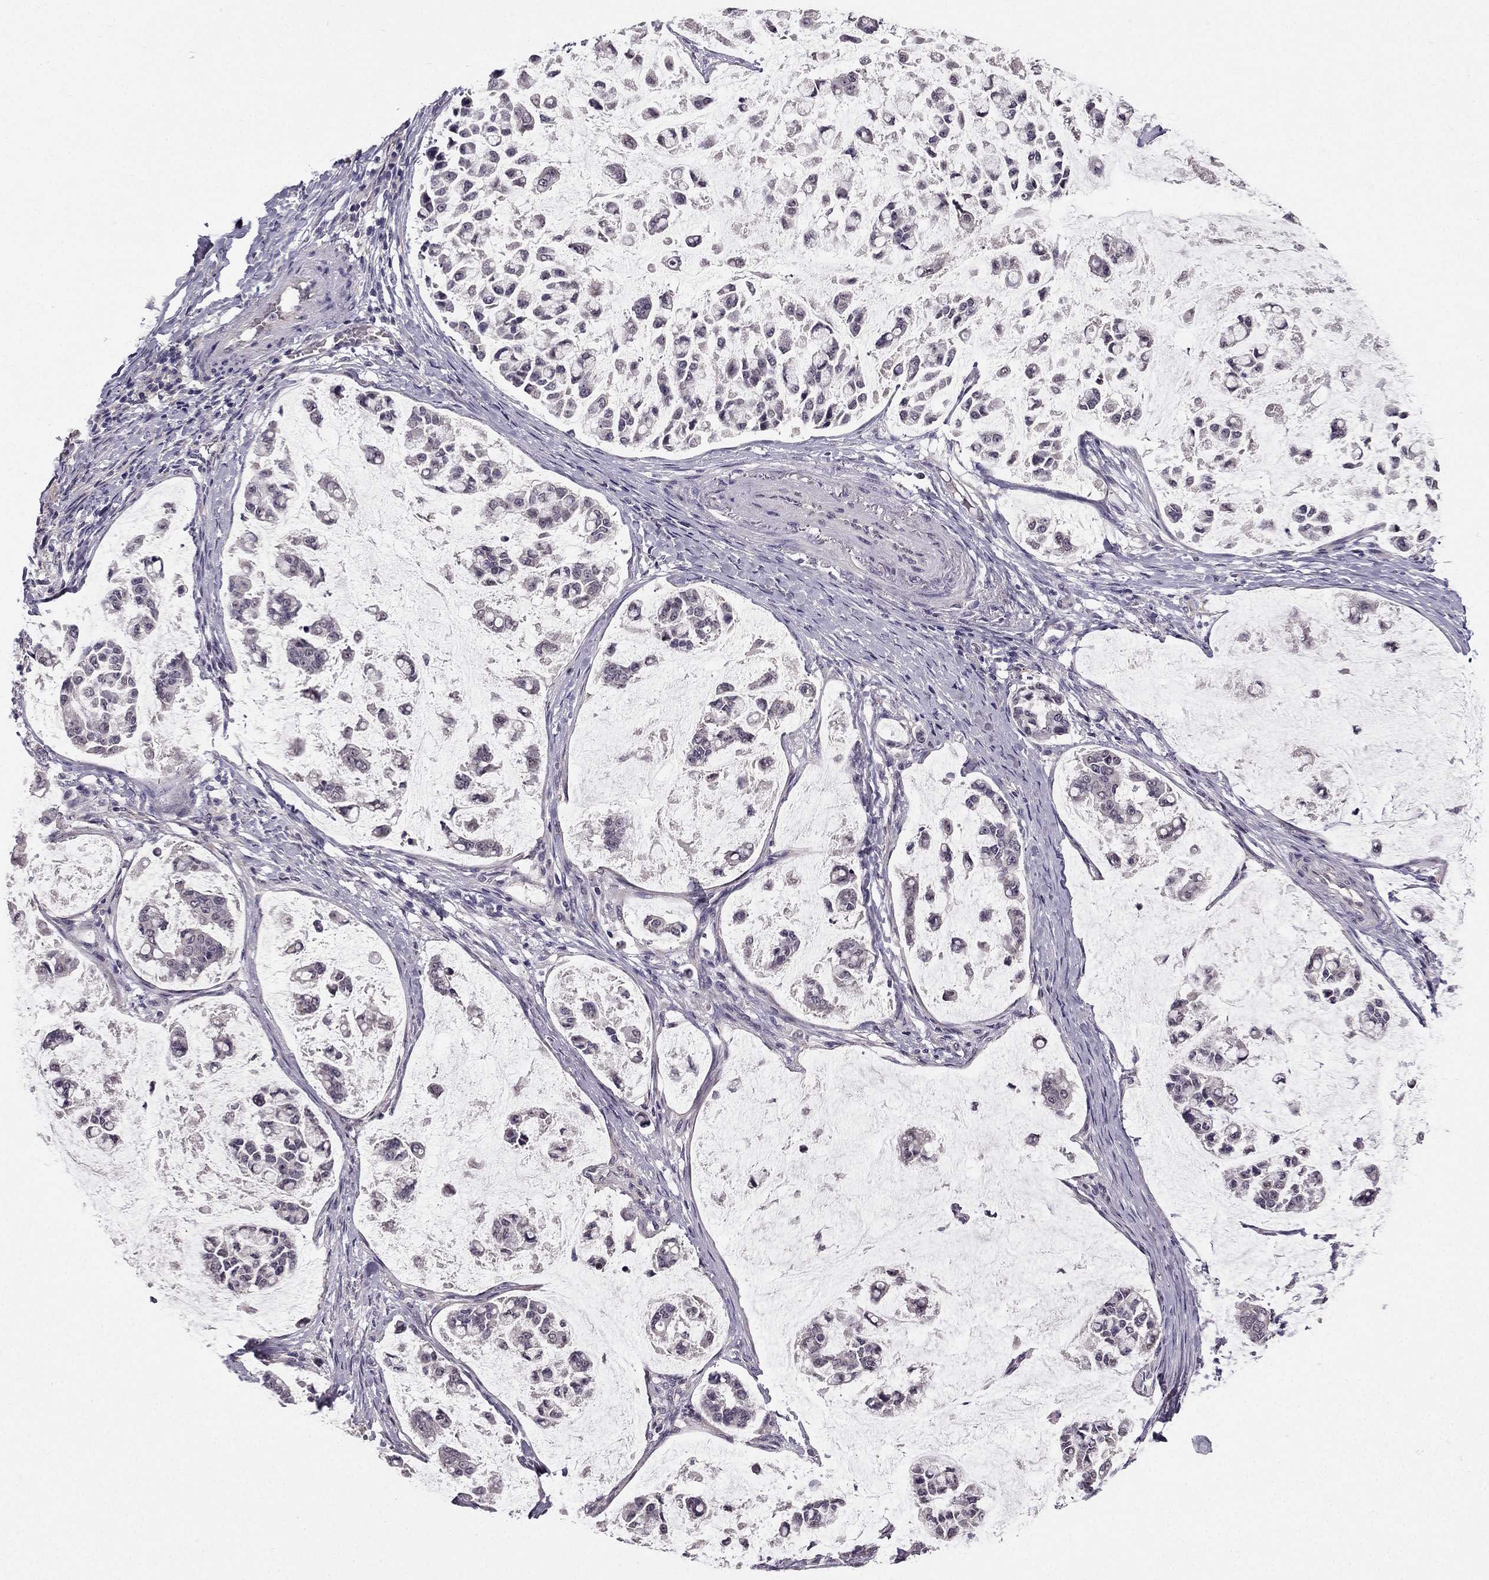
{"staining": {"intensity": "negative", "quantity": "none", "location": "none"}, "tissue": "stomach cancer", "cell_type": "Tumor cells", "image_type": "cancer", "snomed": [{"axis": "morphology", "description": "Adenocarcinoma, NOS"}, {"axis": "topography", "description": "Stomach"}], "caption": "A histopathology image of stomach adenocarcinoma stained for a protein demonstrates no brown staining in tumor cells.", "gene": "TSPYL5", "patient": {"sex": "male", "age": 82}}